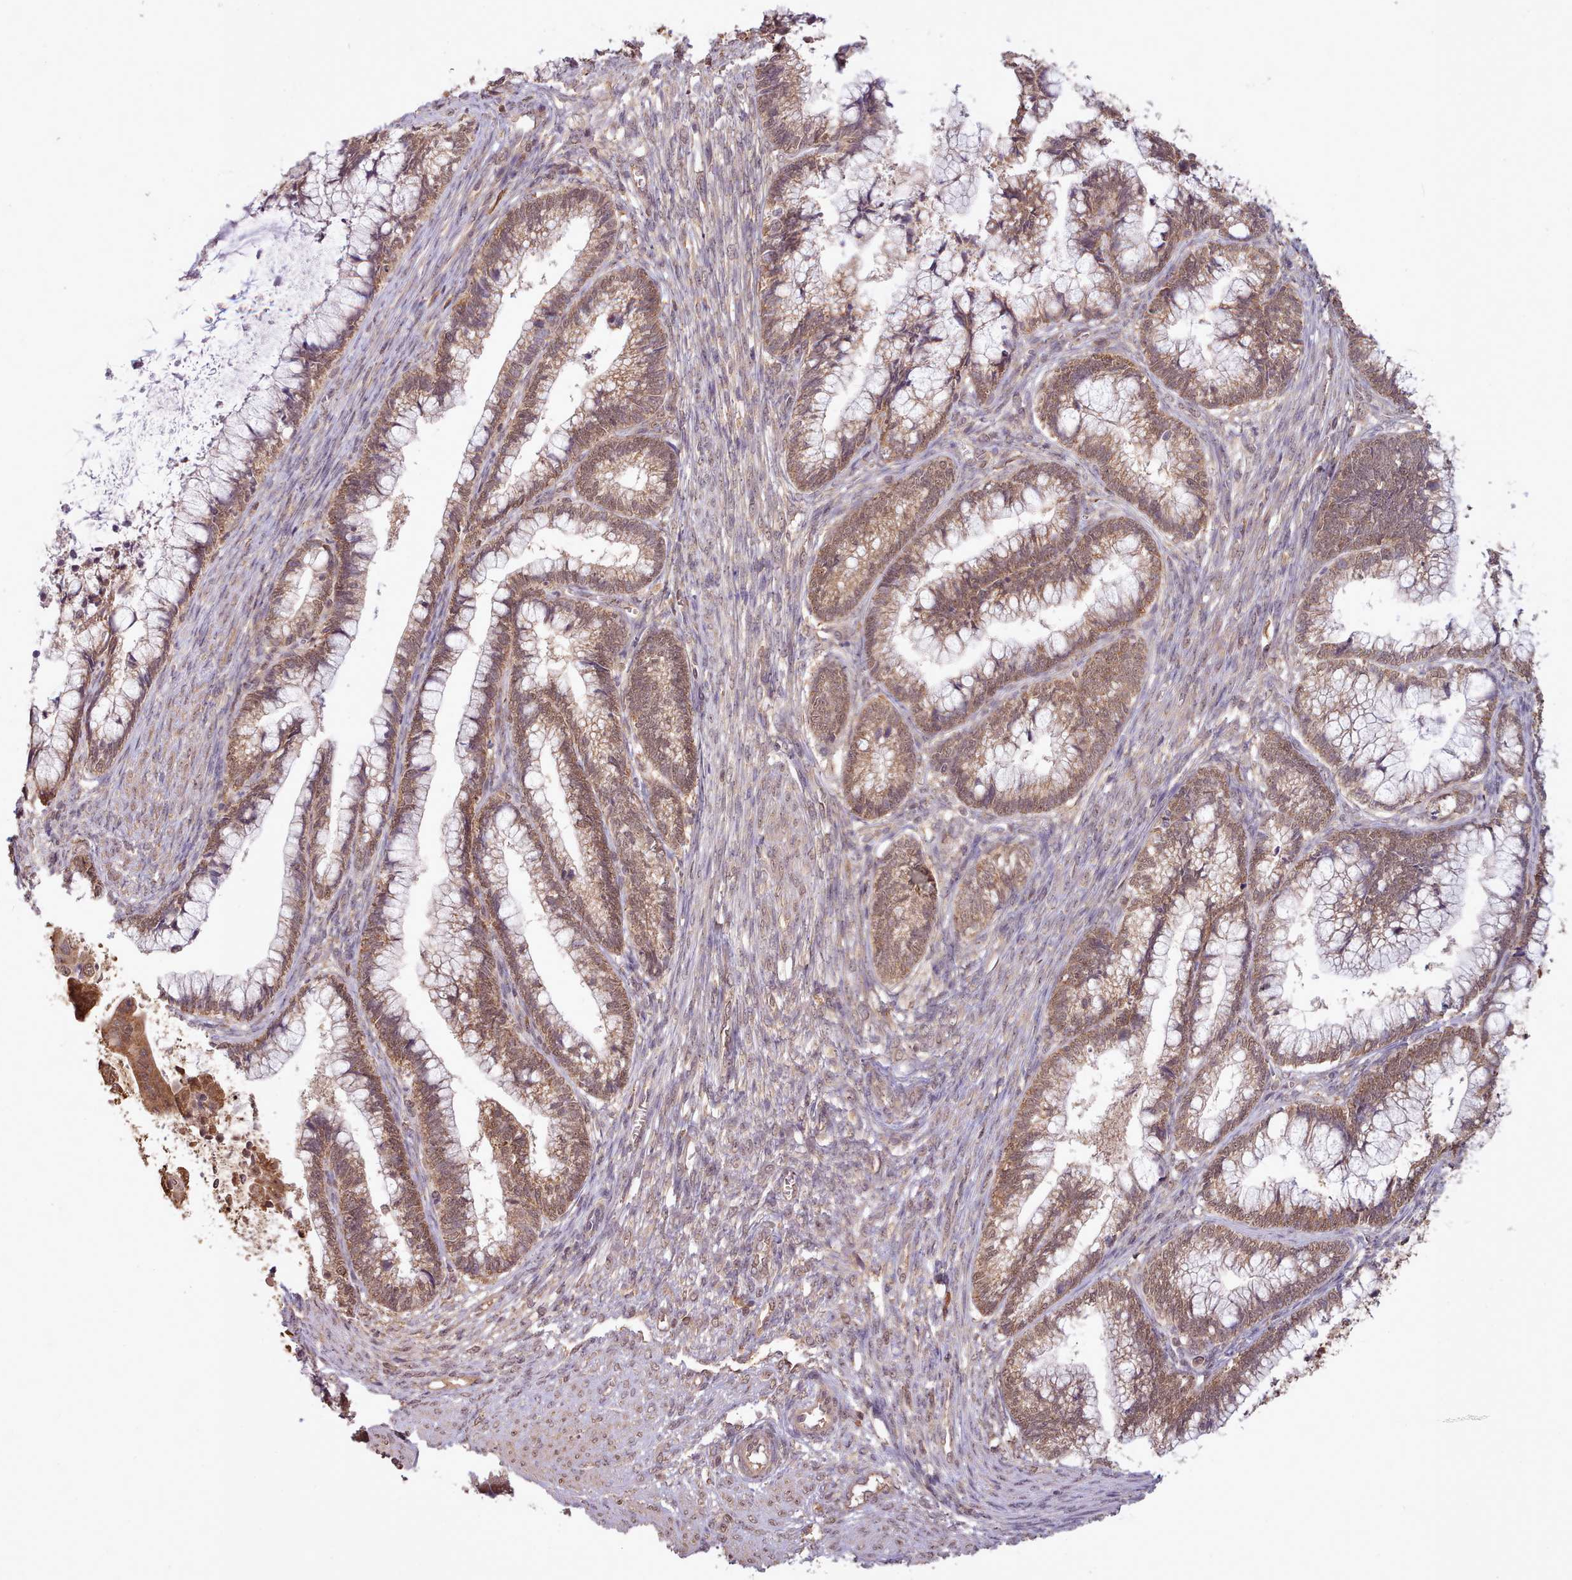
{"staining": {"intensity": "moderate", "quantity": ">75%", "location": "cytoplasmic/membranous,nuclear"}, "tissue": "cervical cancer", "cell_type": "Tumor cells", "image_type": "cancer", "snomed": [{"axis": "morphology", "description": "Adenocarcinoma, NOS"}, {"axis": "topography", "description": "Cervix"}], "caption": "Immunohistochemistry (DAB (3,3'-diaminobenzidine)) staining of human cervical adenocarcinoma displays moderate cytoplasmic/membranous and nuclear protein expression in approximately >75% of tumor cells. Immunohistochemistry (ihc) stains the protein in brown and the nuclei are stained blue.", "gene": "PIP4P1", "patient": {"sex": "female", "age": 44}}